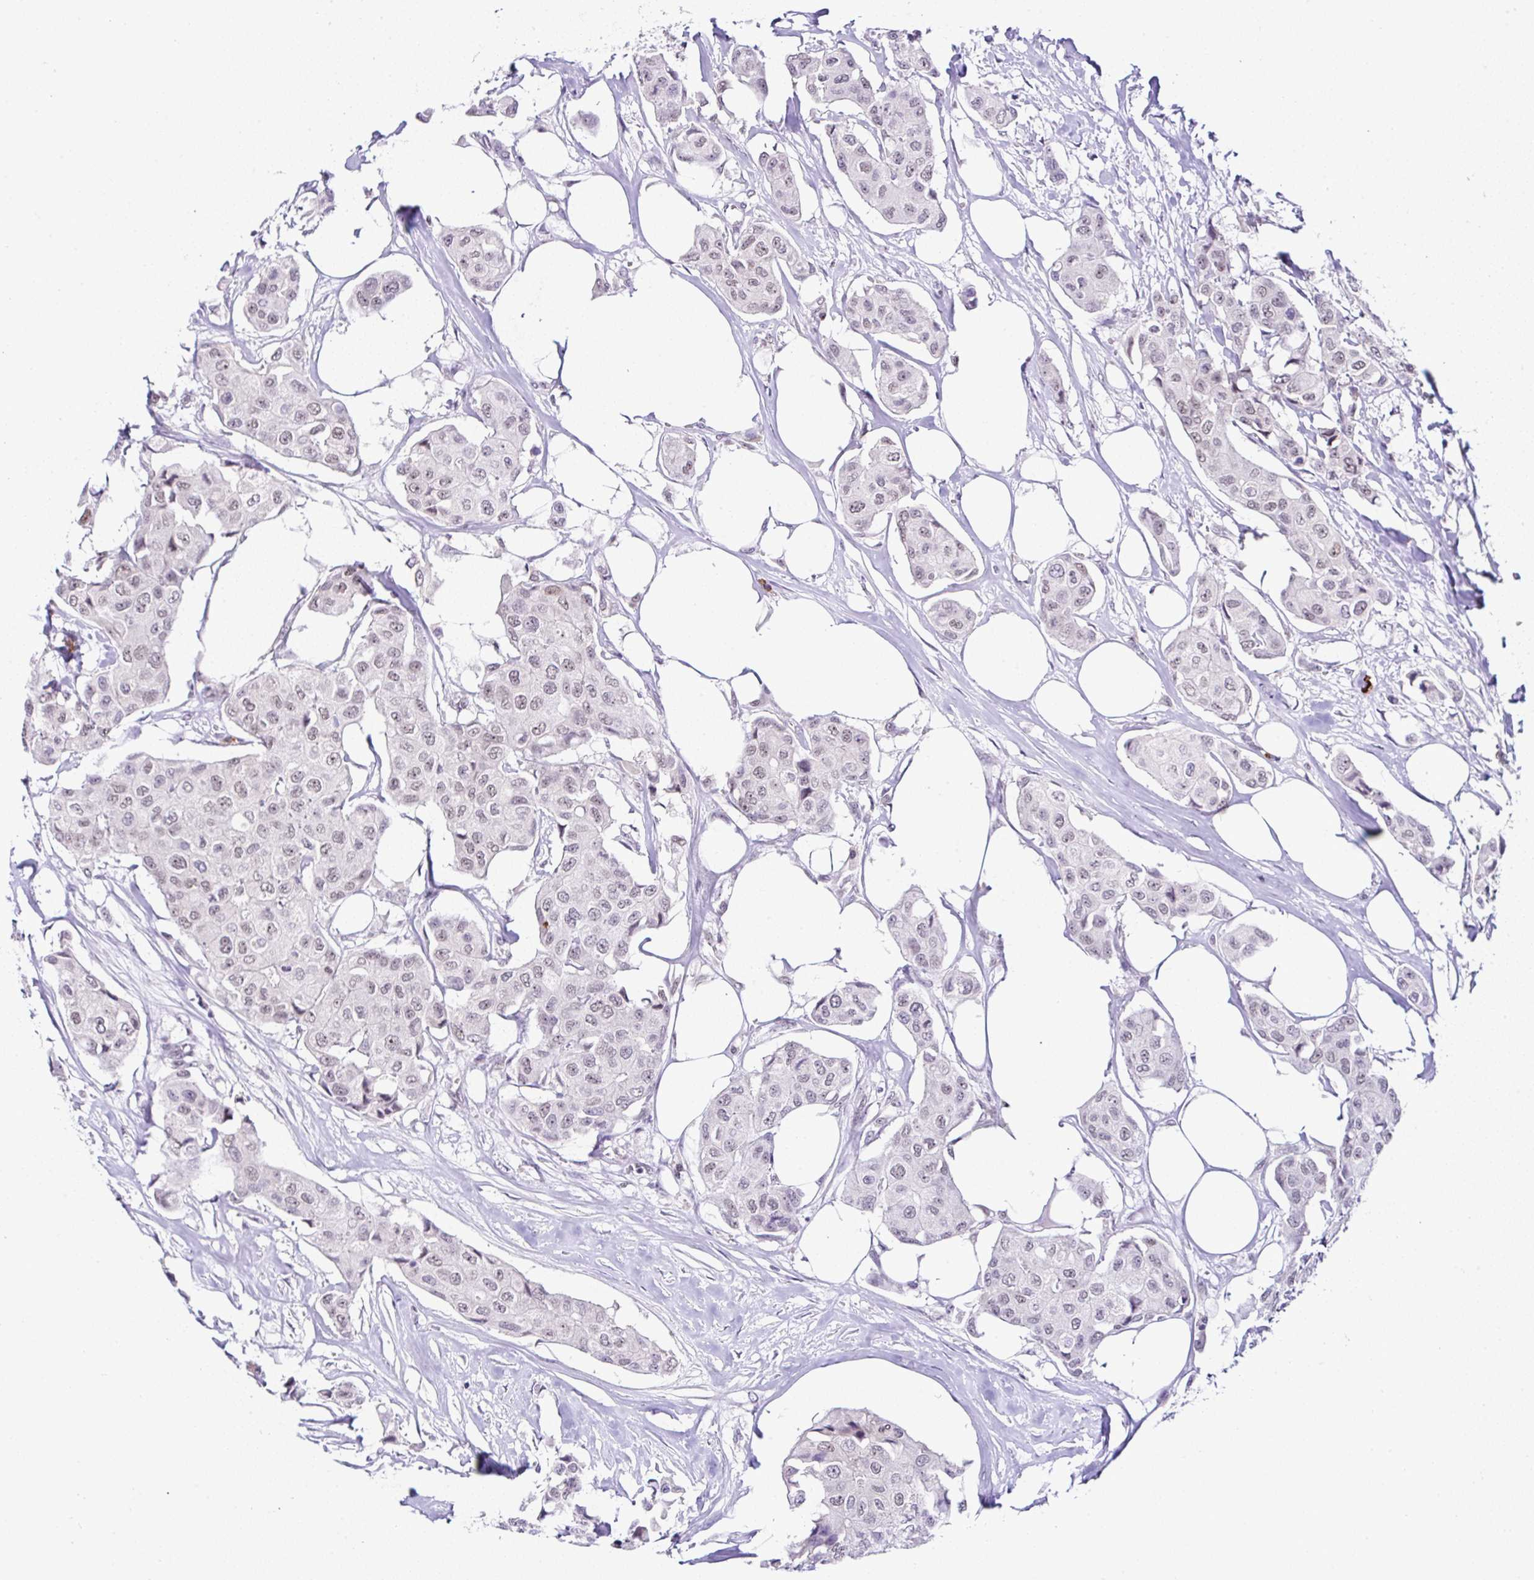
{"staining": {"intensity": "weak", "quantity": ">75%", "location": "nuclear"}, "tissue": "breast cancer", "cell_type": "Tumor cells", "image_type": "cancer", "snomed": [{"axis": "morphology", "description": "Duct carcinoma"}, {"axis": "topography", "description": "Breast"}, {"axis": "topography", "description": "Lymph node"}], "caption": "A low amount of weak nuclear positivity is seen in about >75% of tumor cells in invasive ductal carcinoma (breast) tissue. Using DAB (3,3'-diaminobenzidine) (brown) and hematoxylin (blue) stains, captured at high magnification using brightfield microscopy.", "gene": "PTPN2", "patient": {"sex": "female", "age": 80}}